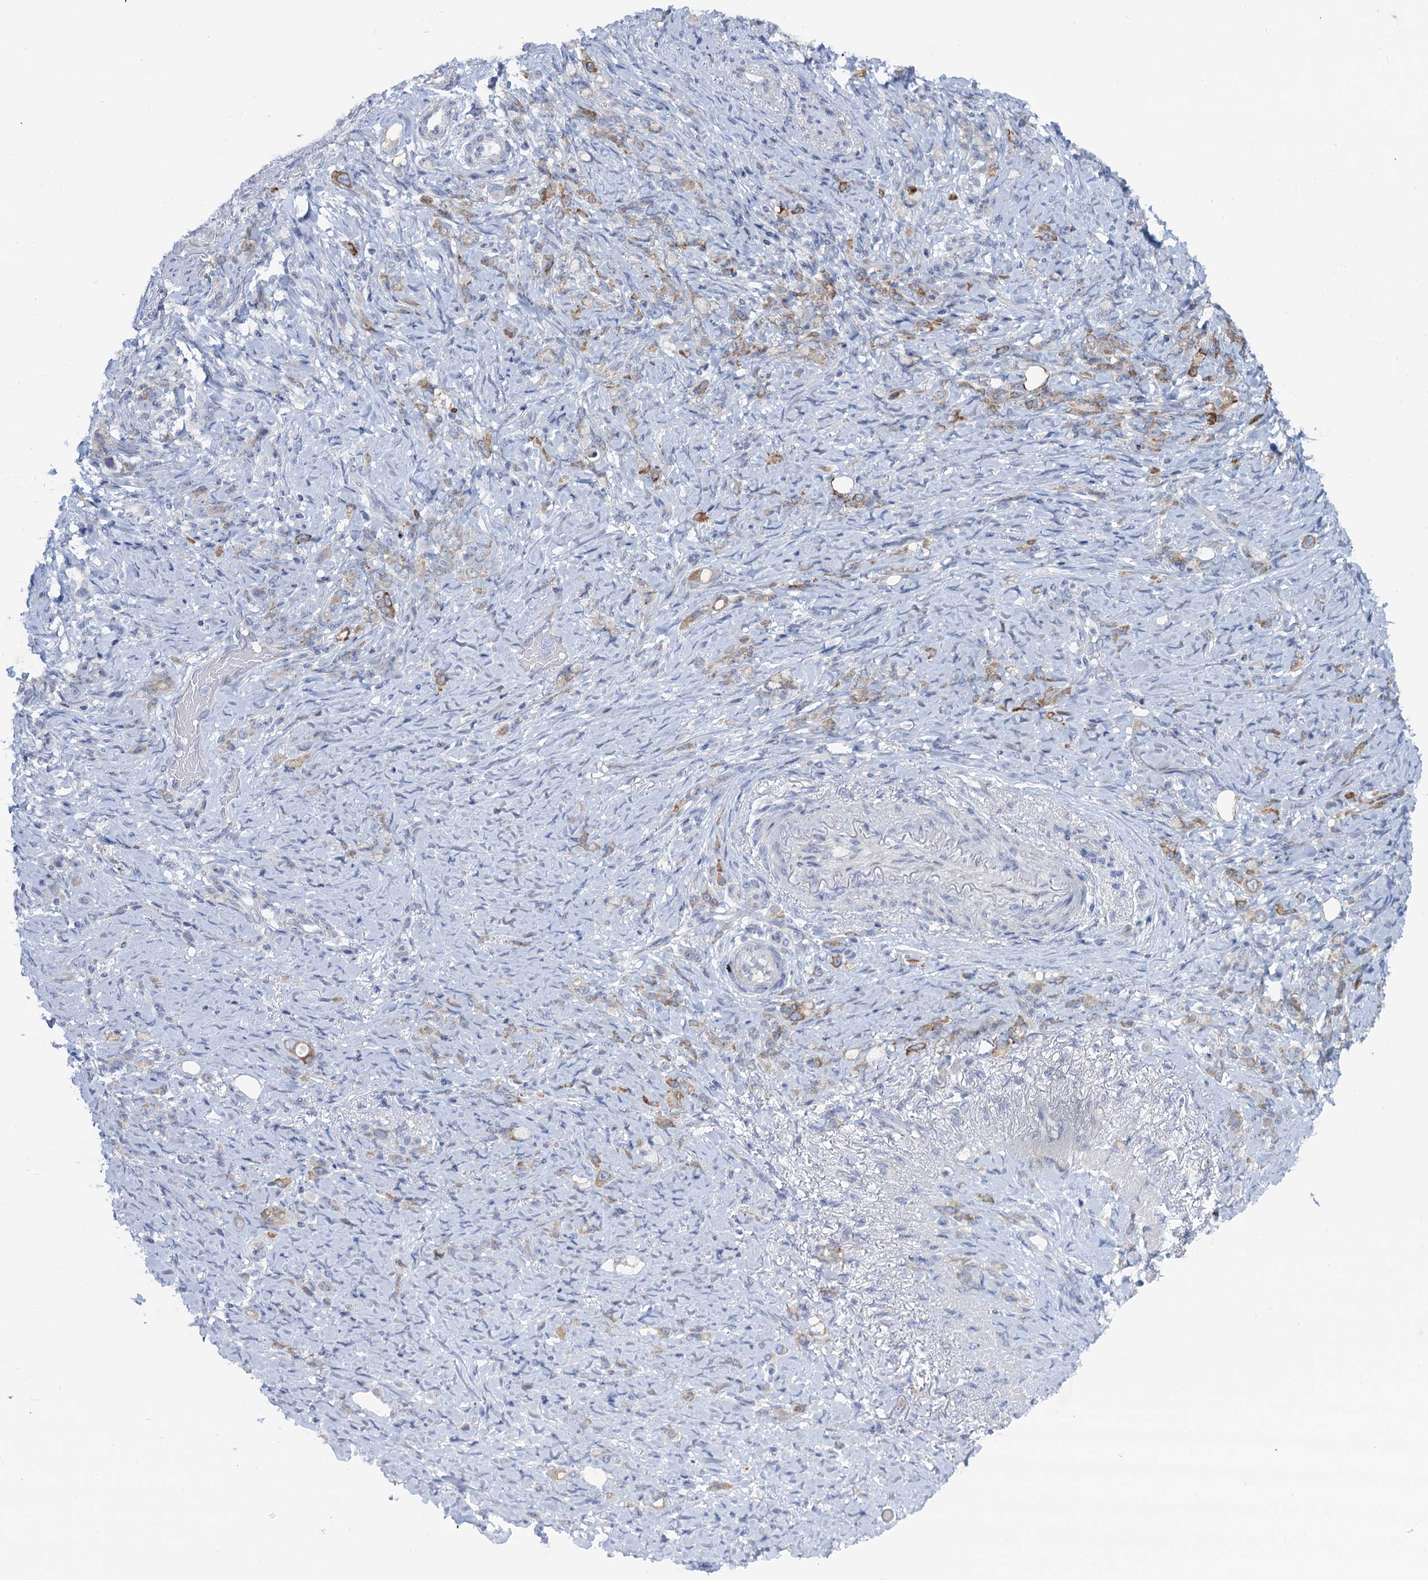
{"staining": {"intensity": "moderate", "quantity": "25%-75%", "location": "cytoplasmic/membranous"}, "tissue": "stomach cancer", "cell_type": "Tumor cells", "image_type": "cancer", "snomed": [{"axis": "morphology", "description": "Adenocarcinoma, NOS"}, {"axis": "topography", "description": "Stomach"}], "caption": "The image displays staining of adenocarcinoma (stomach), revealing moderate cytoplasmic/membranous protein expression (brown color) within tumor cells. The staining was performed using DAB, with brown indicating positive protein expression. Nuclei are stained blue with hematoxylin.", "gene": "QPCTL", "patient": {"sex": "female", "age": 79}}